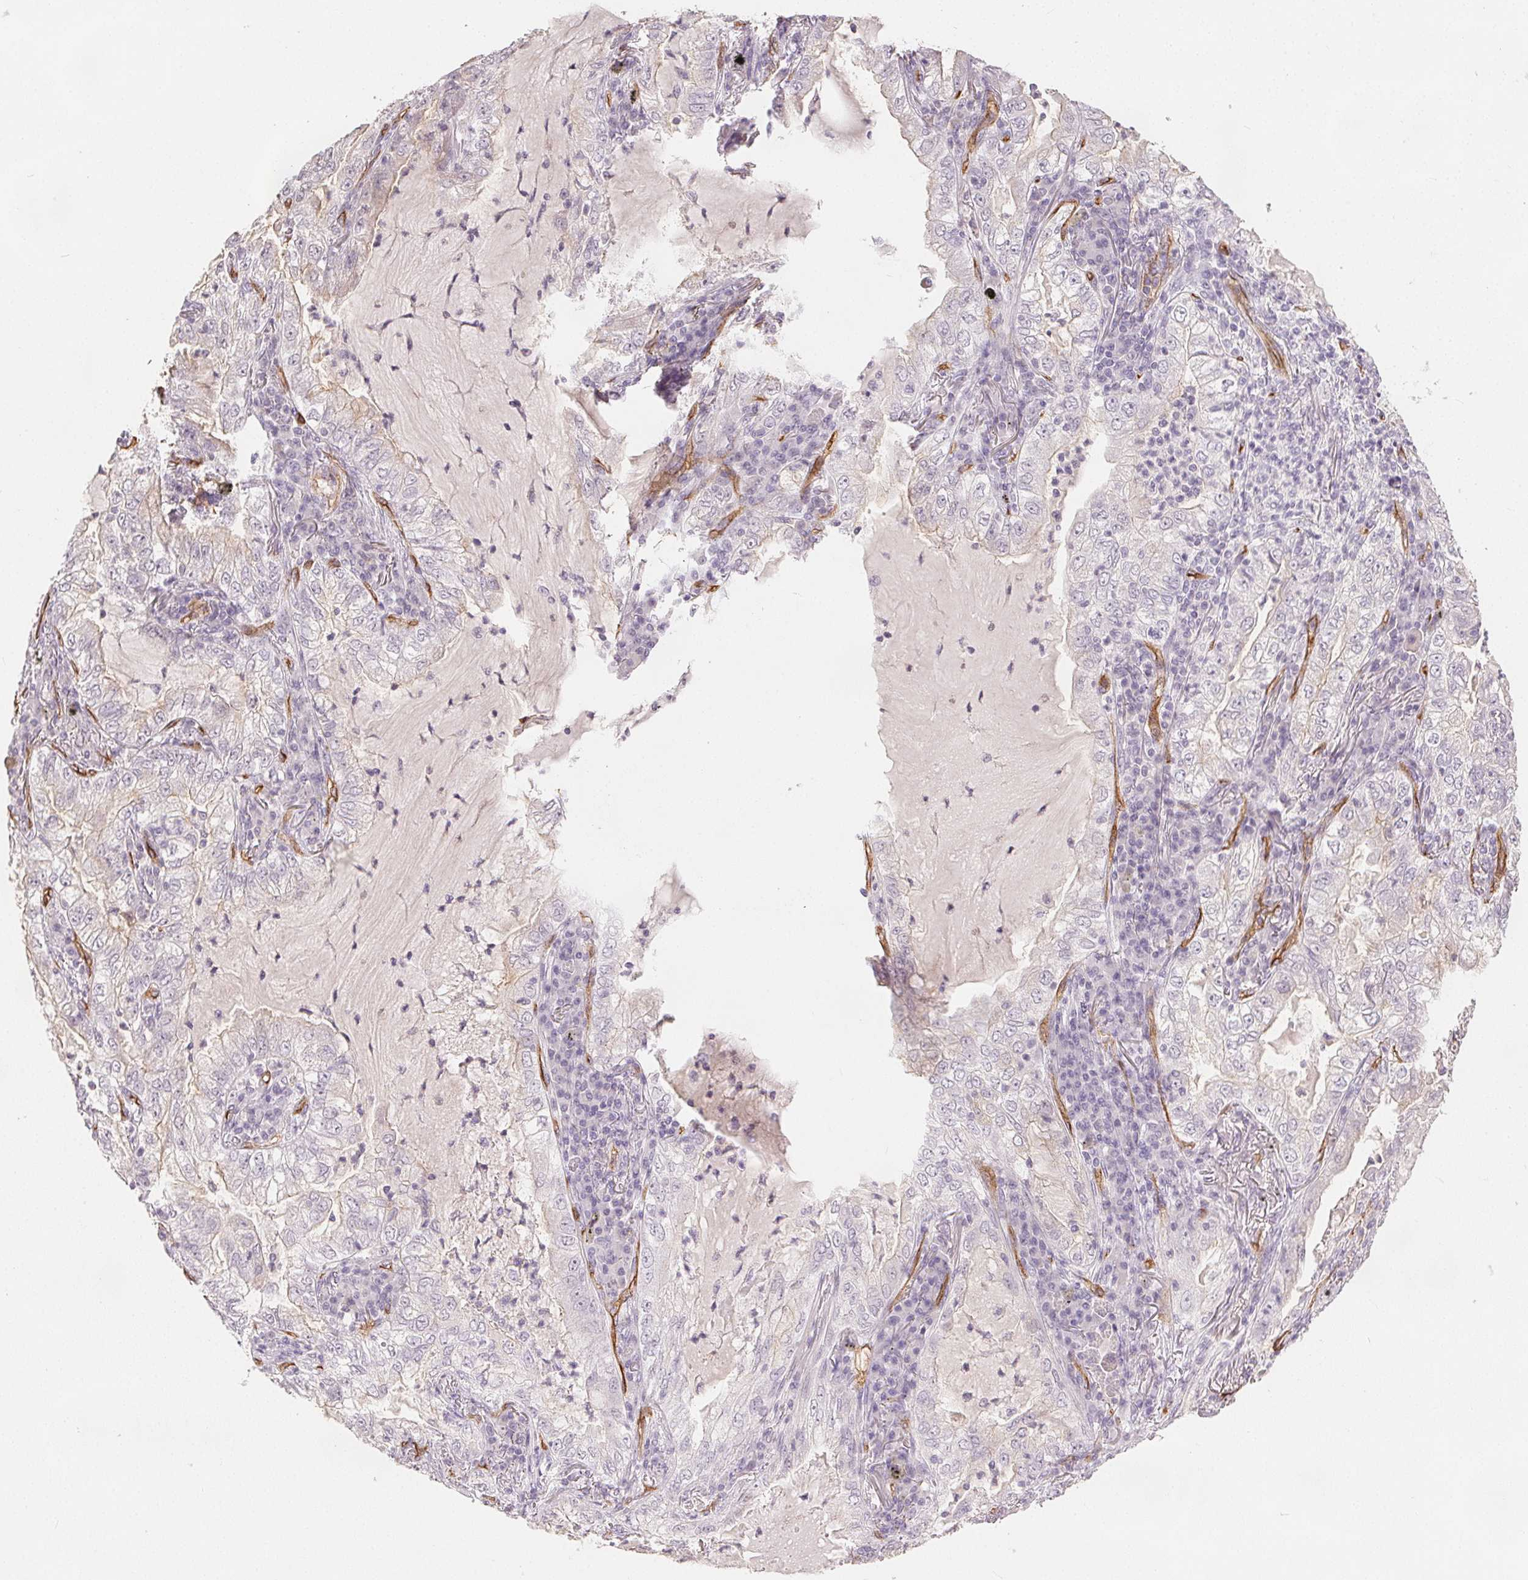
{"staining": {"intensity": "negative", "quantity": "none", "location": "none"}, "tissue": "lung cancer", "cell_type": "Tumor cells", "image_type": "cancer", "snomed": [{"axis": "morphology", "description": "Adenocarcinoma, NOS"}, {"axis": "topography", "description": "Lung"}], "caption": "Protein analysis of lung adenocarcinoma demonstrates no significant expression in tumor cells.", "gene": "PODXL", "patient": {"sex": "female", "age": 73}}